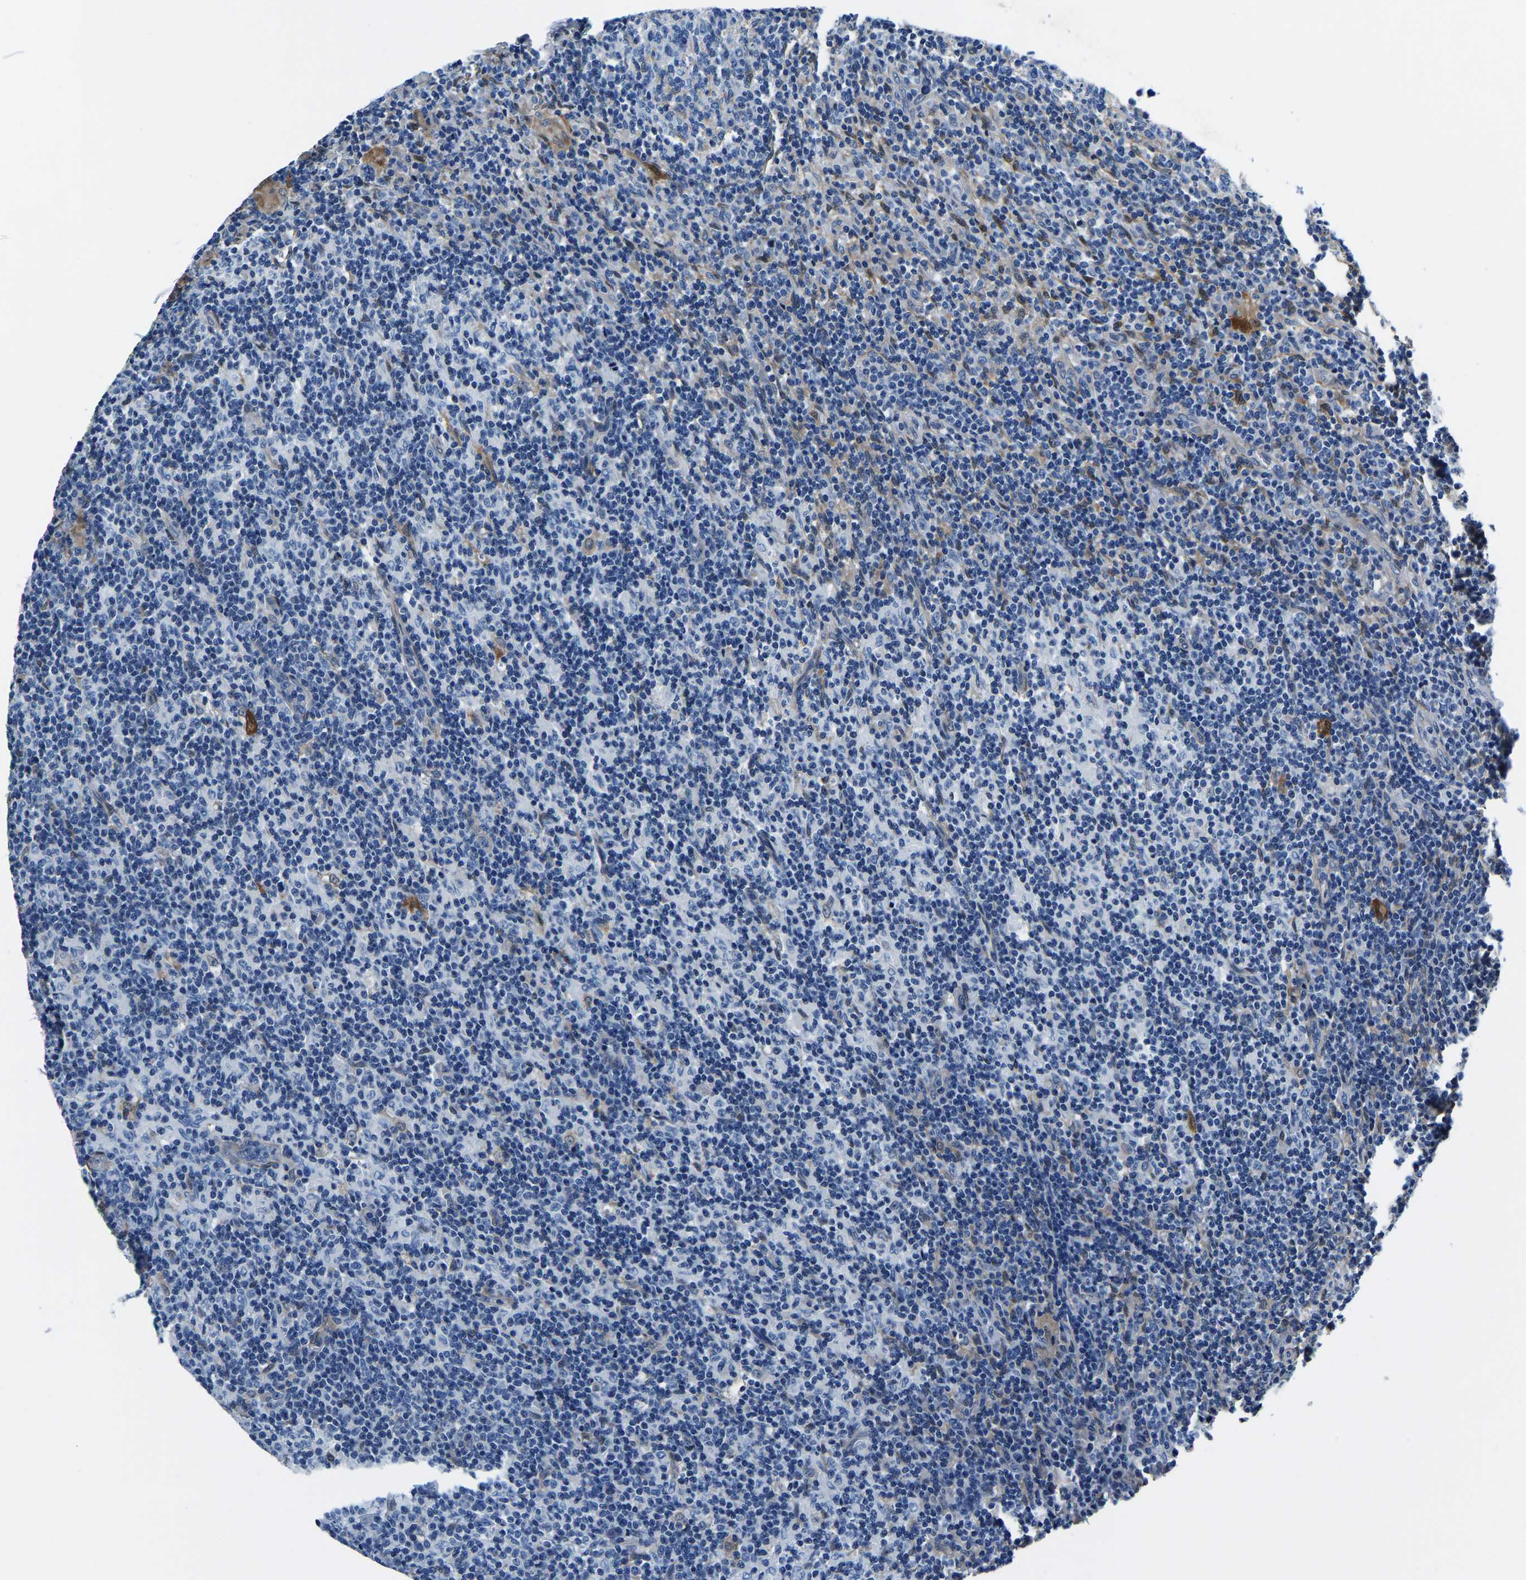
{"staining": {"intensity": "negative", "quantity": "none", "location": "none"}, "tissue": "lymph node", "cell_type": "Germinal center cells", "image_type": "normal", "snomed": [{"axis": "morphology", "description": "Normal tissue, NOS"}, {"axis": "morphology", "description": "Inflammation, NOS"}, {"axis": "topography", "description": "Lymph node"}], "caption": "A high-resolution micrograph shows IHC staining of unremarkable lymph node, which exhibits no significant staining in germinal center cells.", "gene": "ACO1", "patient": {"sex": "male", "age": 55}}